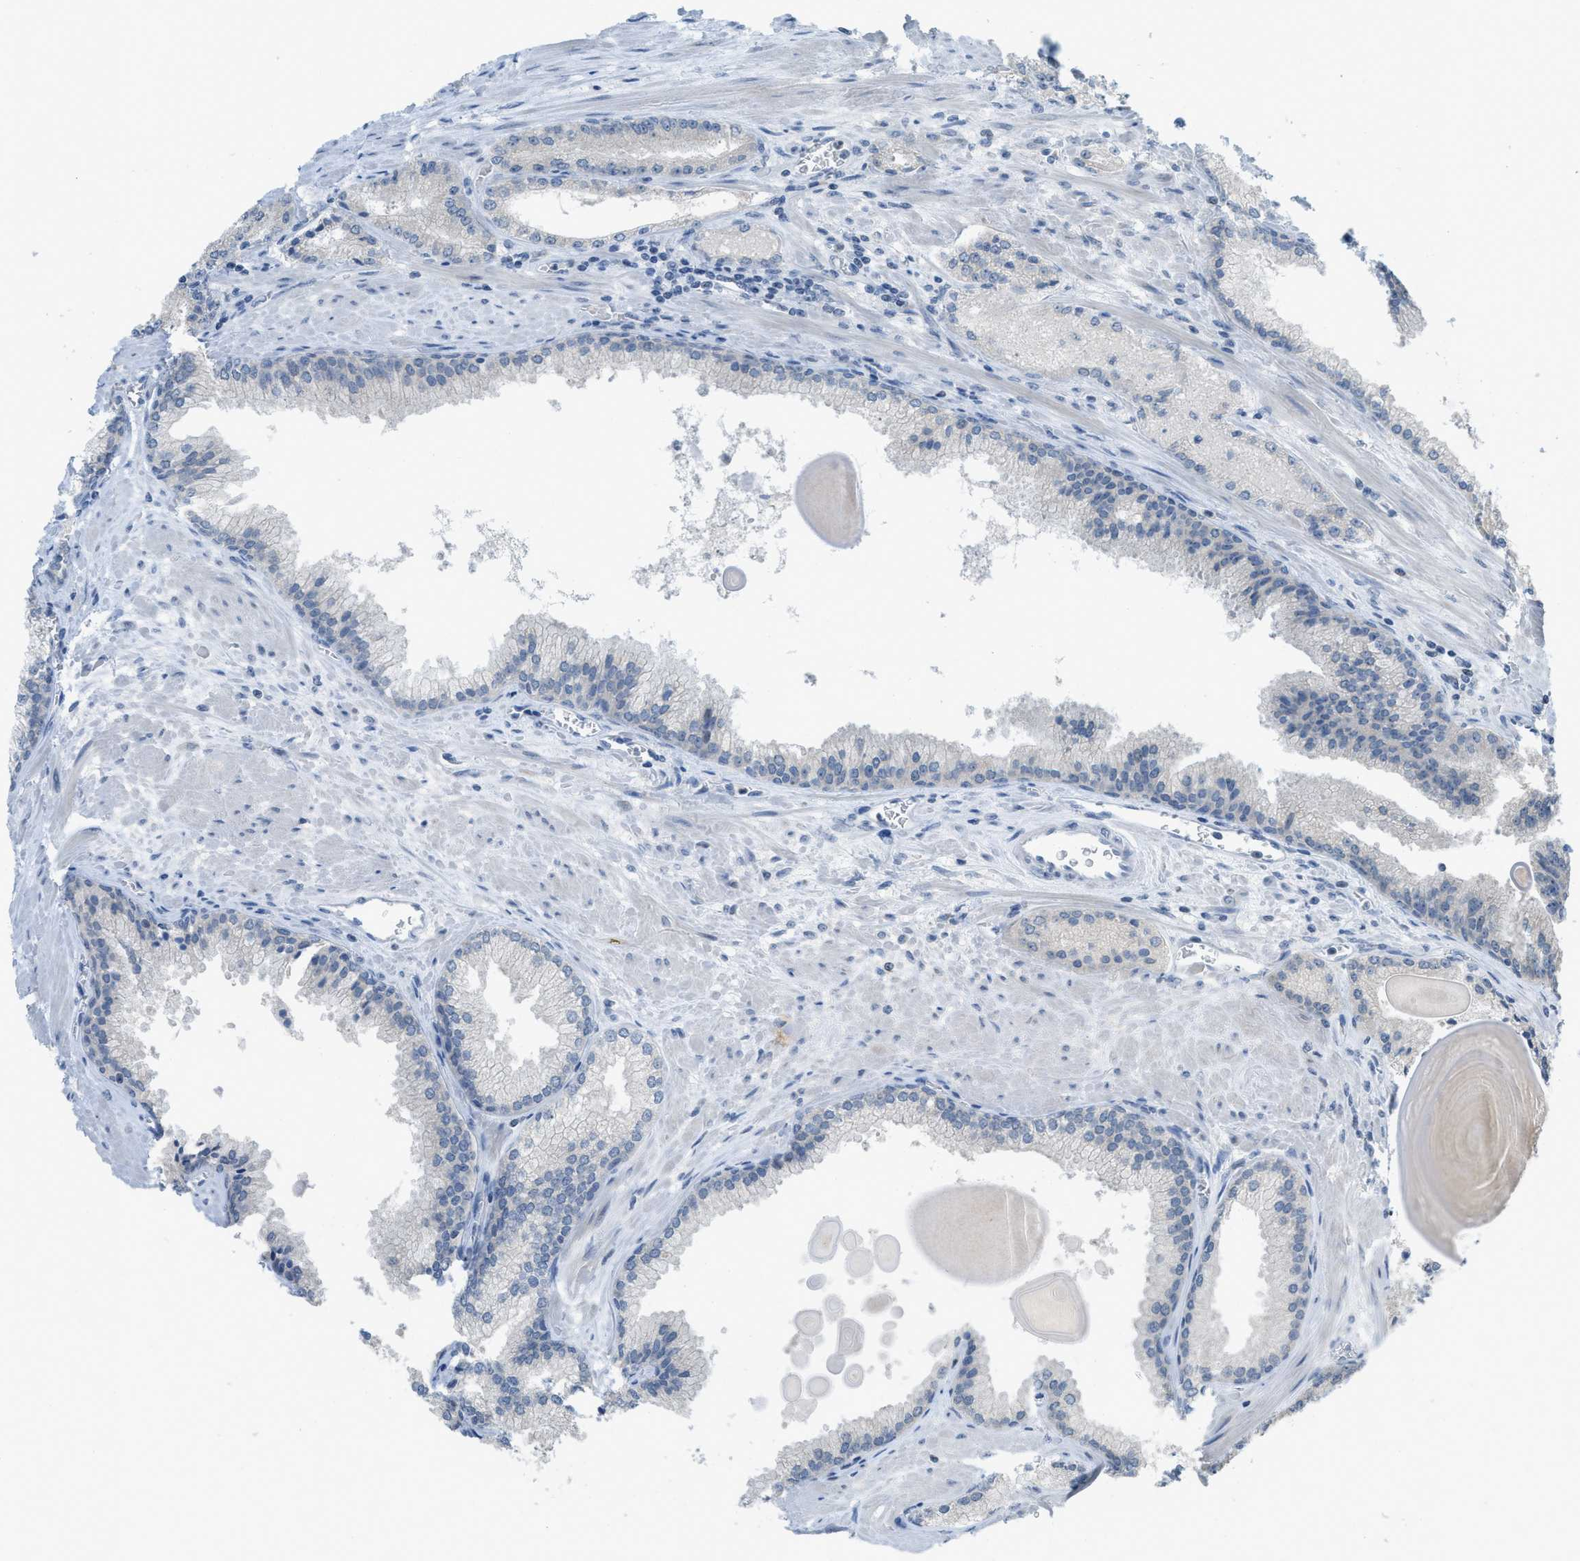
{"staining": {"intensity": "negative", "quantity": "none", "location": "none"}, "tissue": "prostate cancer", "cell_type": "Tumor cells", "image_type": "cancer", "snomed": [{"axis": "morphology", "description": "Adenocarcinoma, Low grade"}, {"axis": "topography", "description": "Prostate"}], "caption": "Tumor cells show no significant expression in prostate cancer.", "gene": "TXNDC2", "patient": {"sex": "male", "age": 59}}